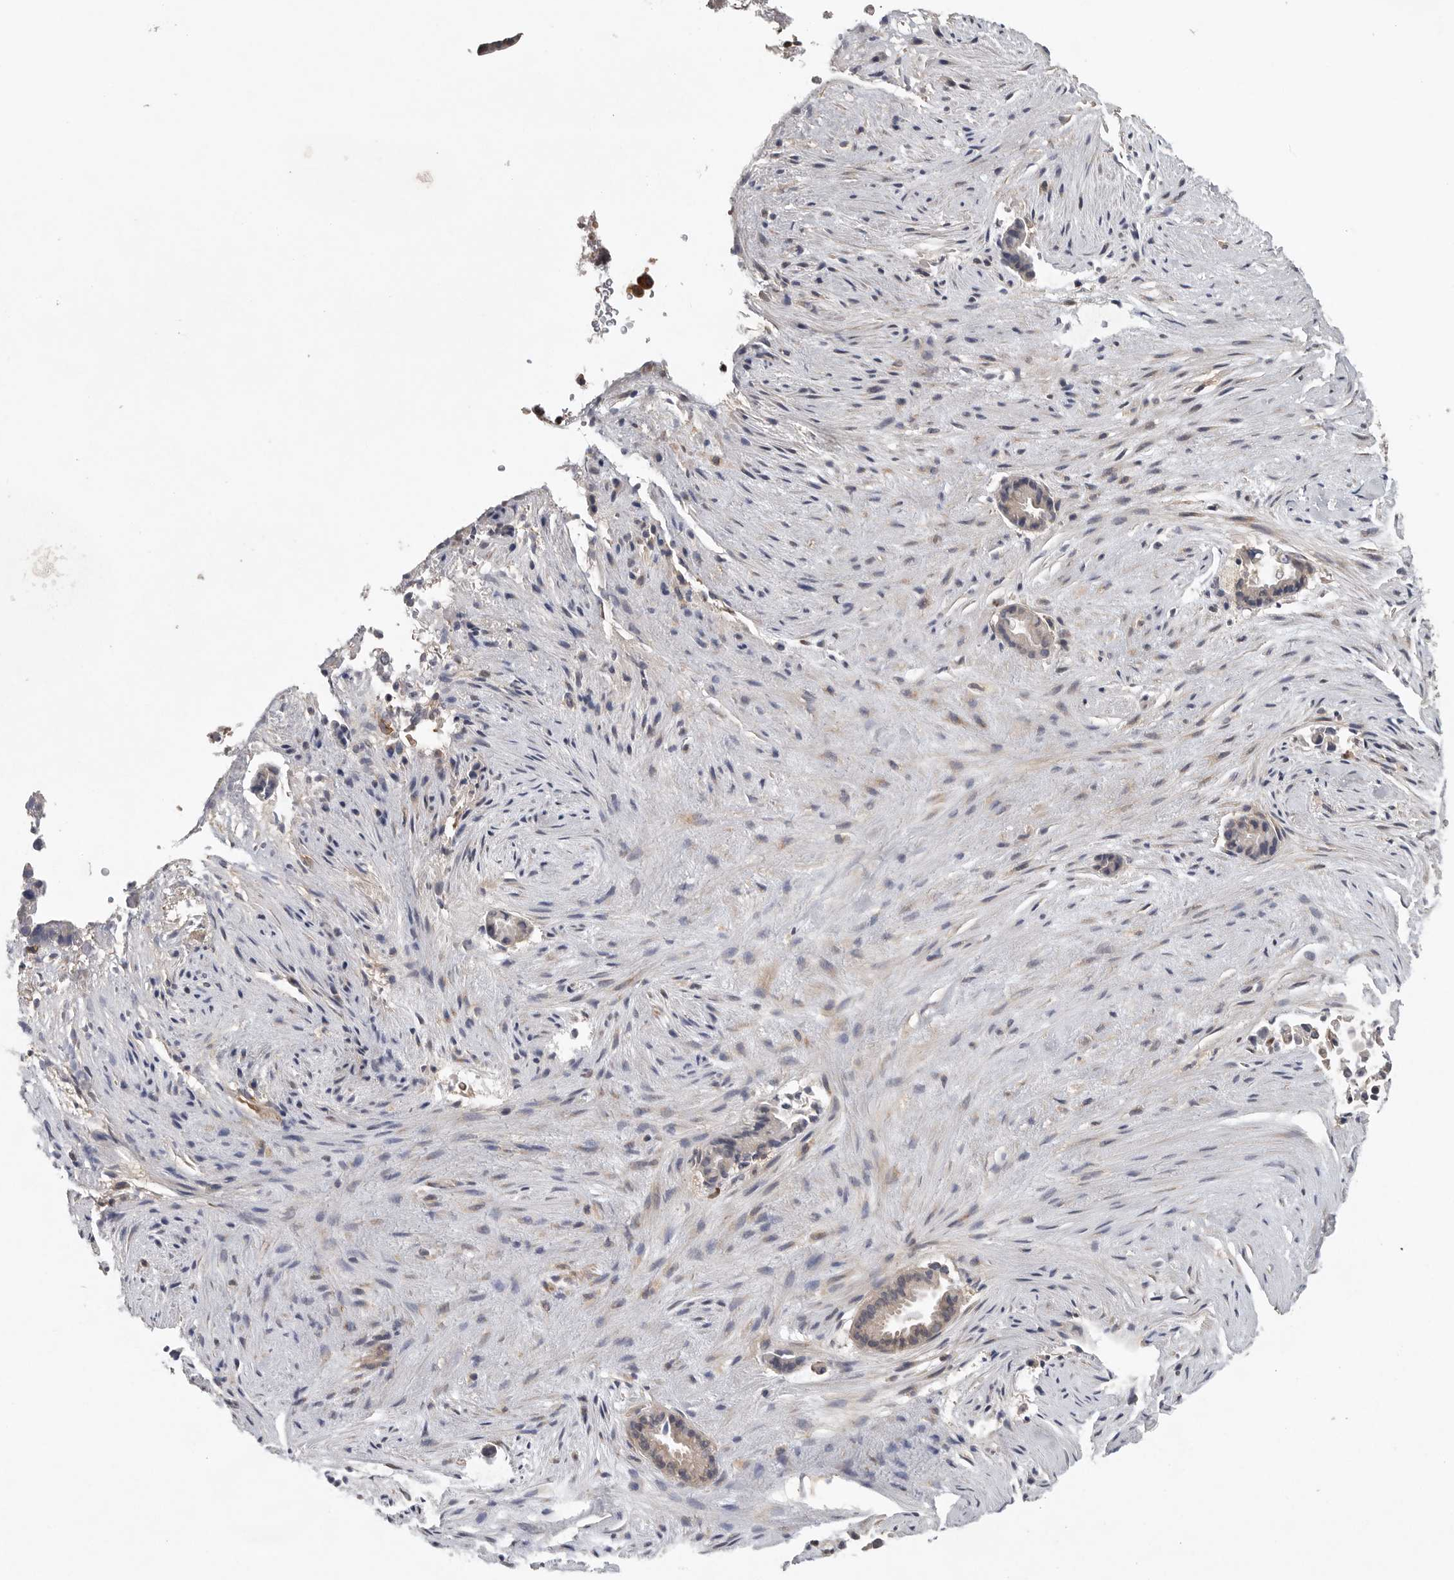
{"staining": {"intensity": "weak", "quantity": "25%-75%", "location": "cytoplasmic/membranous"}, "tissue": "liver cancer", "cell_type": "Tumor cells", "image_type": "cancer", "snomed": [{"axis": "morphology", "description": "Cholangiocarcinoma"}, {"axis": "topography", "description": "Liver"}], "caption": "Protein expression by immunohistochemistry (IHC) displays weak cytoplasmic/membranous positivity in approximately 25%-75% of tumor cells in liver cholangiocarcinoma.", "gene": "OXR1", "patient": {"sex": "female", "age": 55}}